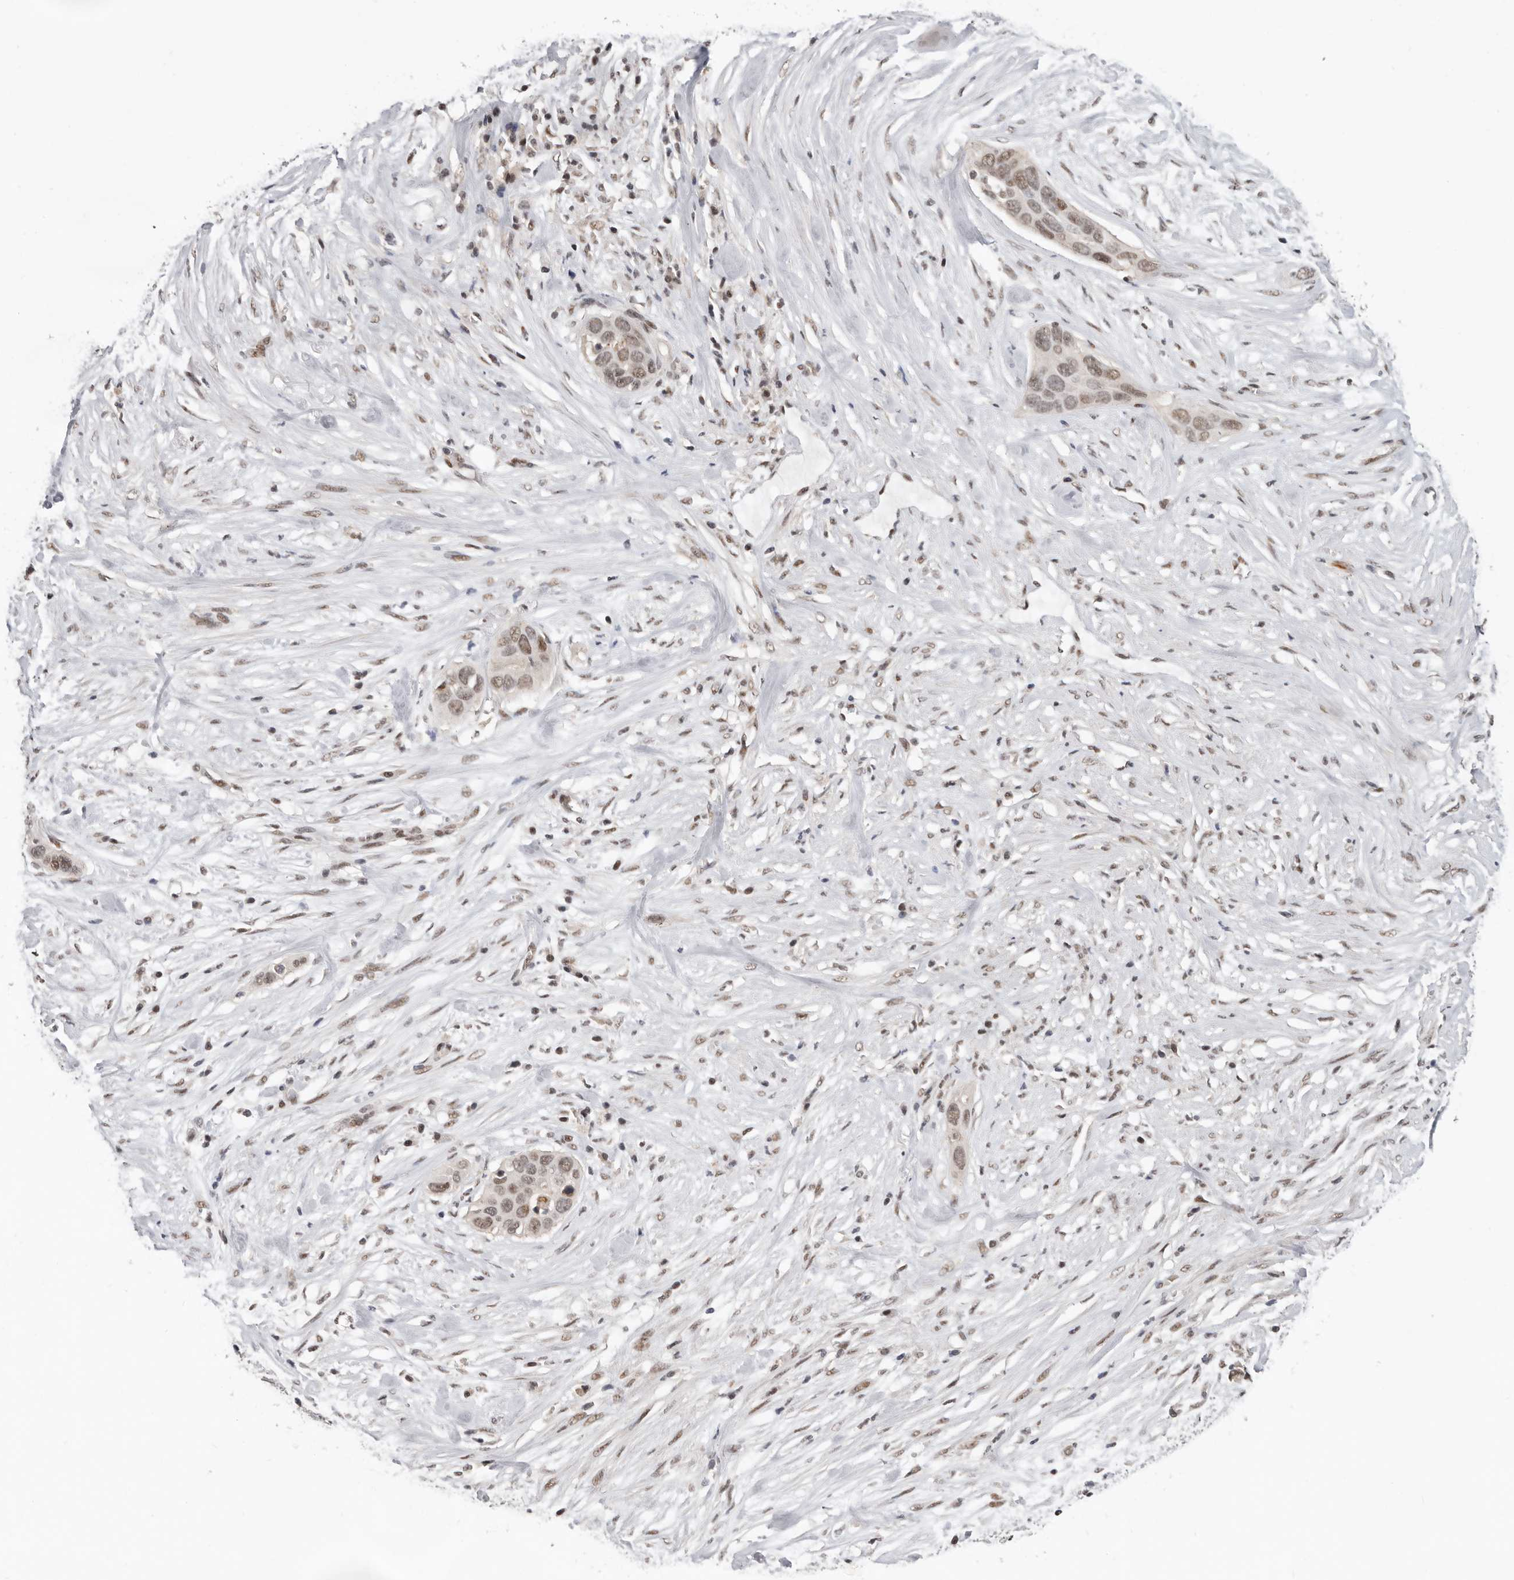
{"staining": {"intensity": "moderate", "quantity": ">75%", "location": "nuclear"}, "tissue": "pancreatic cancer", "cell_type": "Tumor cells", "image_type": "cancer", "snomed": [{"axis": "morphology", "description": "Adenocarcinoma, NOS"}, {"axis": "topography", "description": "Pancreas"}], "caption": "Pancreatic cancer (adenocarcinoma) stained for a protein (brown) displays moderate nuclear positive positivity in approximately >75% of tumor cells.", "gene": "BRCA2", "patient": {"sex": "female", "age": 60}}